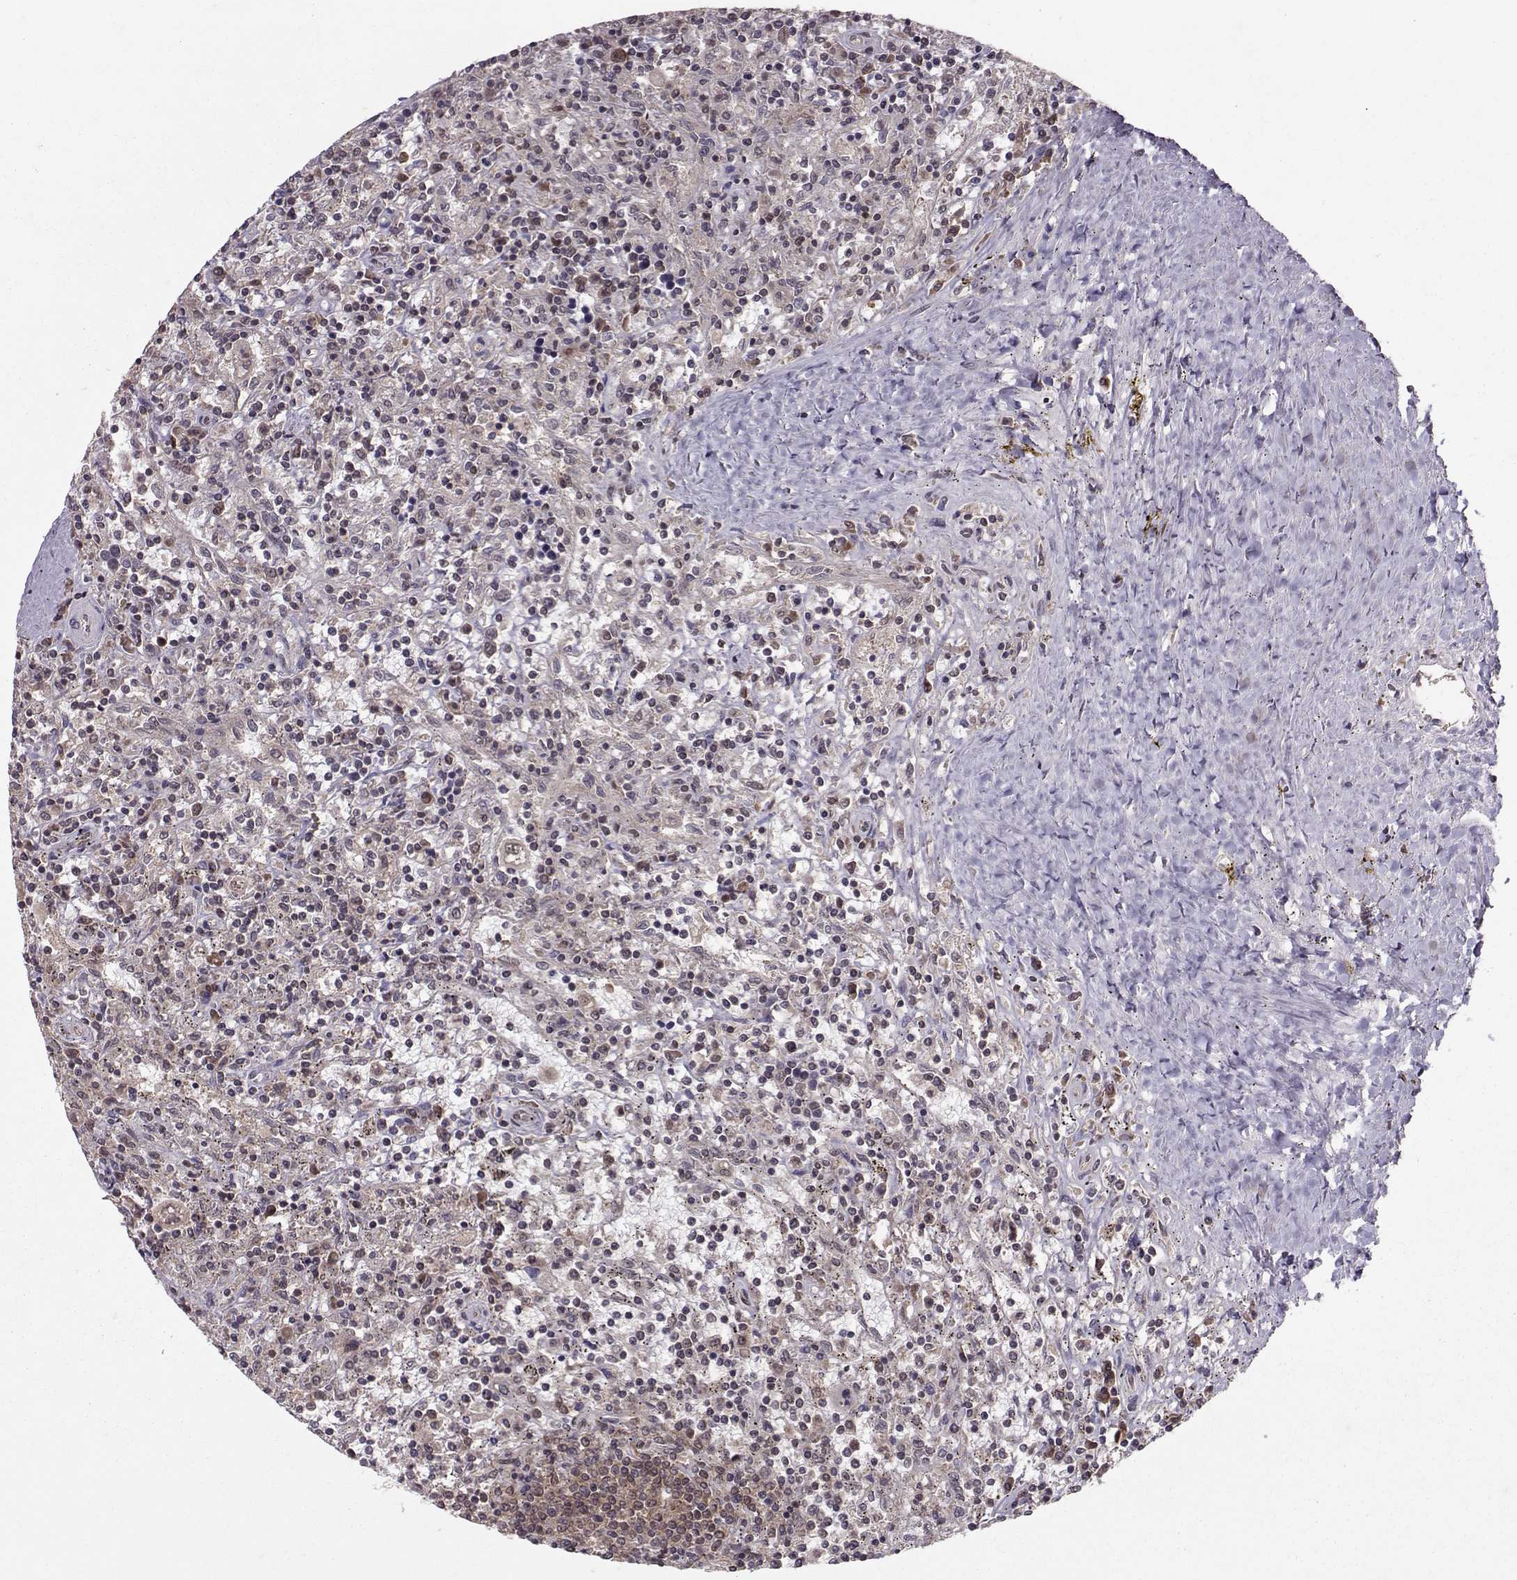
{"staining": {"intensity": "negative", "quantity": "none", "location": "none"}, "tissue": "lymphoma", "cell_type": "Tumor cells", "image_type": "cancer", "snomed": [{"axis": "morphology", "description": "Malignant lymphoma, non-Hodgkin's type, Low grade"}, {"axis": "topography", "description": "Spleen"}], "caption": "An image of low-grade malignant lymphoma, non-Hodgkin's type stained for a protein demonstrates no brown staining in tumor cells.", "gene": "PPP2R2A", "patient": {"sex": "male", "age": 62}}